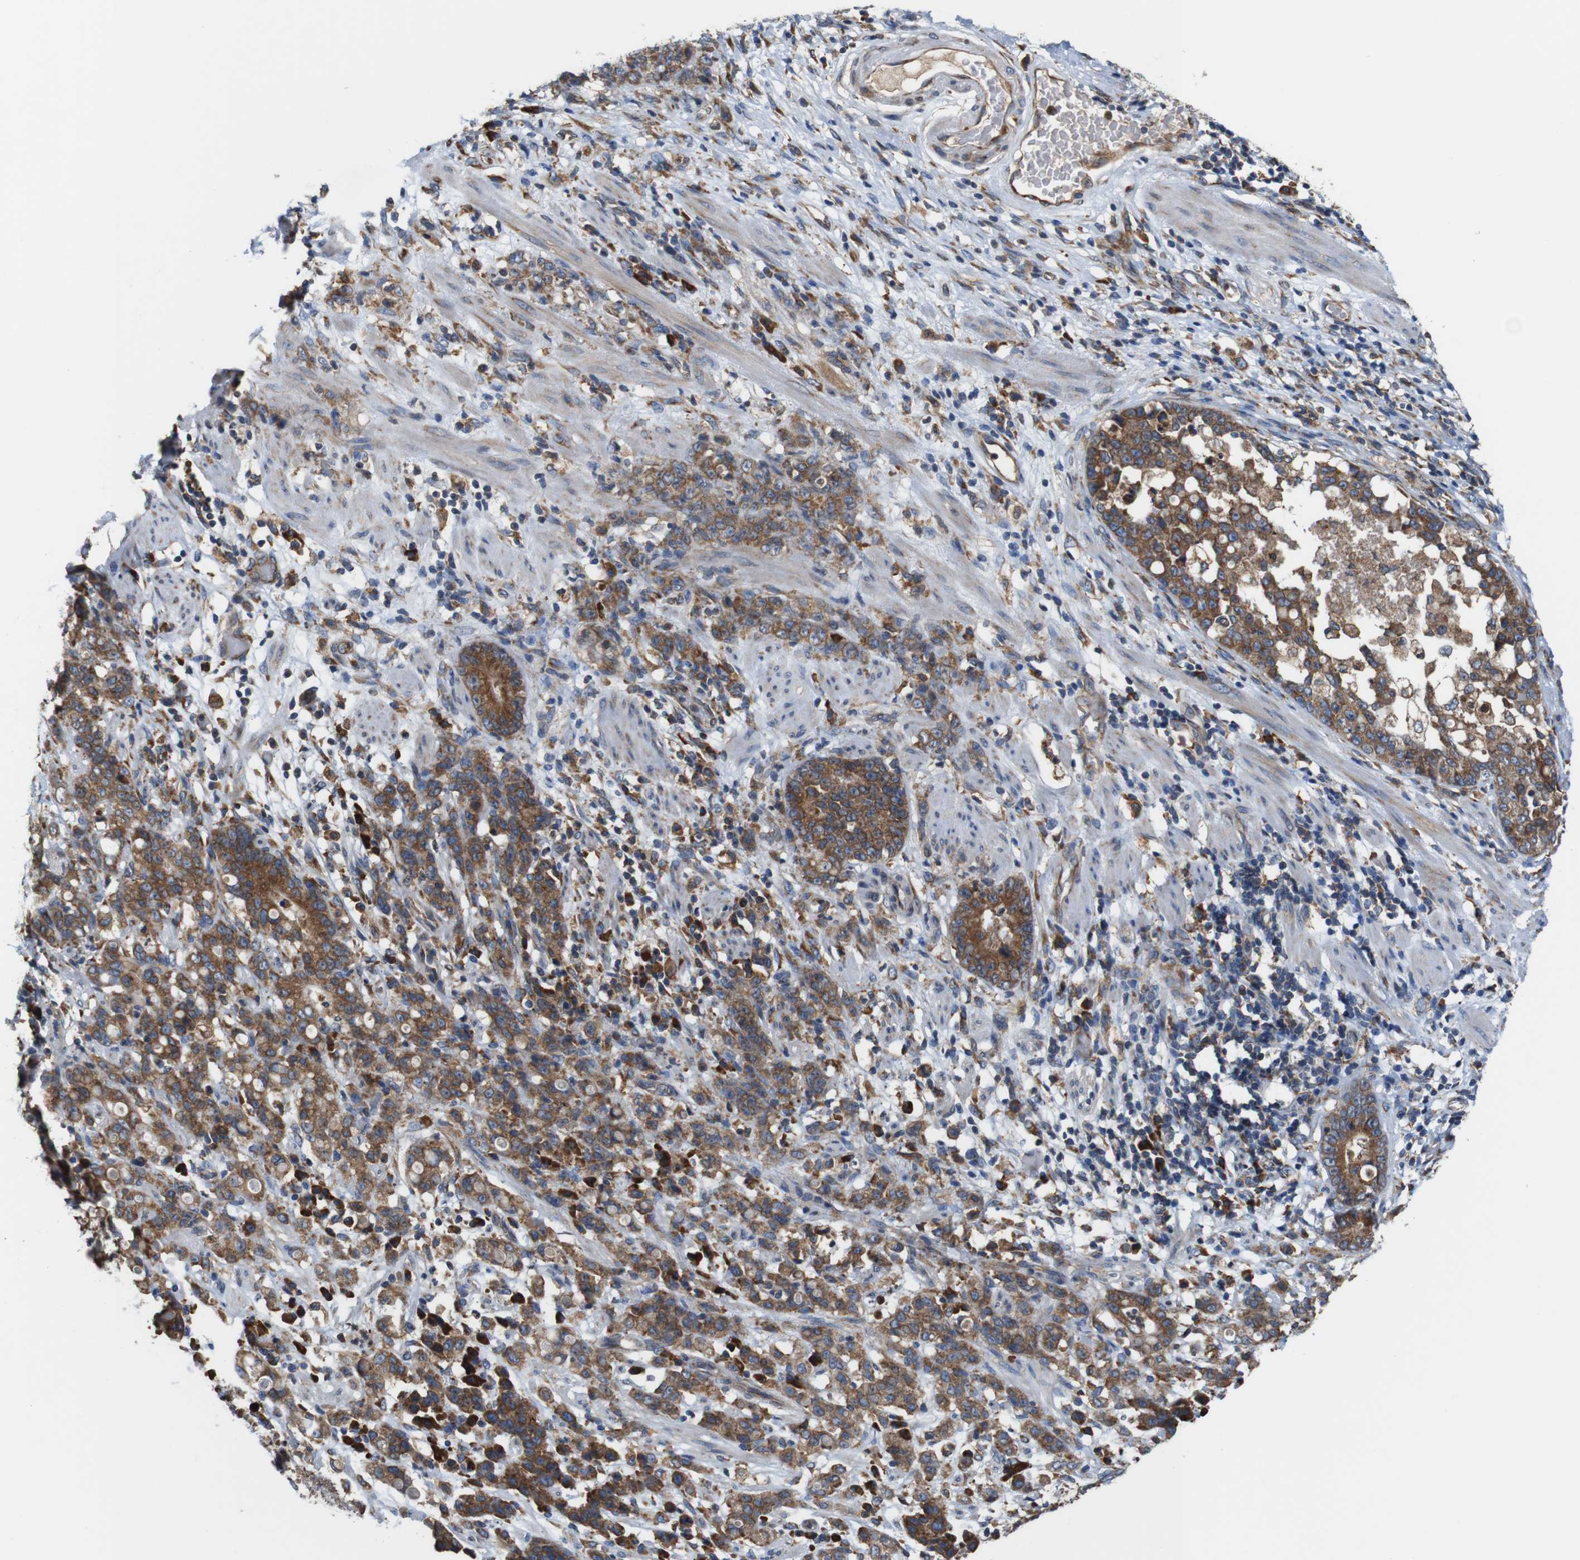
{"staining": {"intensity": "moderate", "quantity": ">75%", "location": "cytoplasmic/membranous"}, "tissue": "stomach cancer", "cell_type": "Tumor cells", "image_type": "cancer", "snomed": [{"axis": "morphology", "description": "Adenocarcinoma, NOS"}, {"axis": "topography", "description": "Stomach, lower"}], "caption": "Tumor cells show medium levels of moderate cytoplasmic/membranous staining in approximately >75% of cells in adenocarcinoma (stomach).", "gene": "UGGT1", "patient": {"sex": "male", "age": 88}}